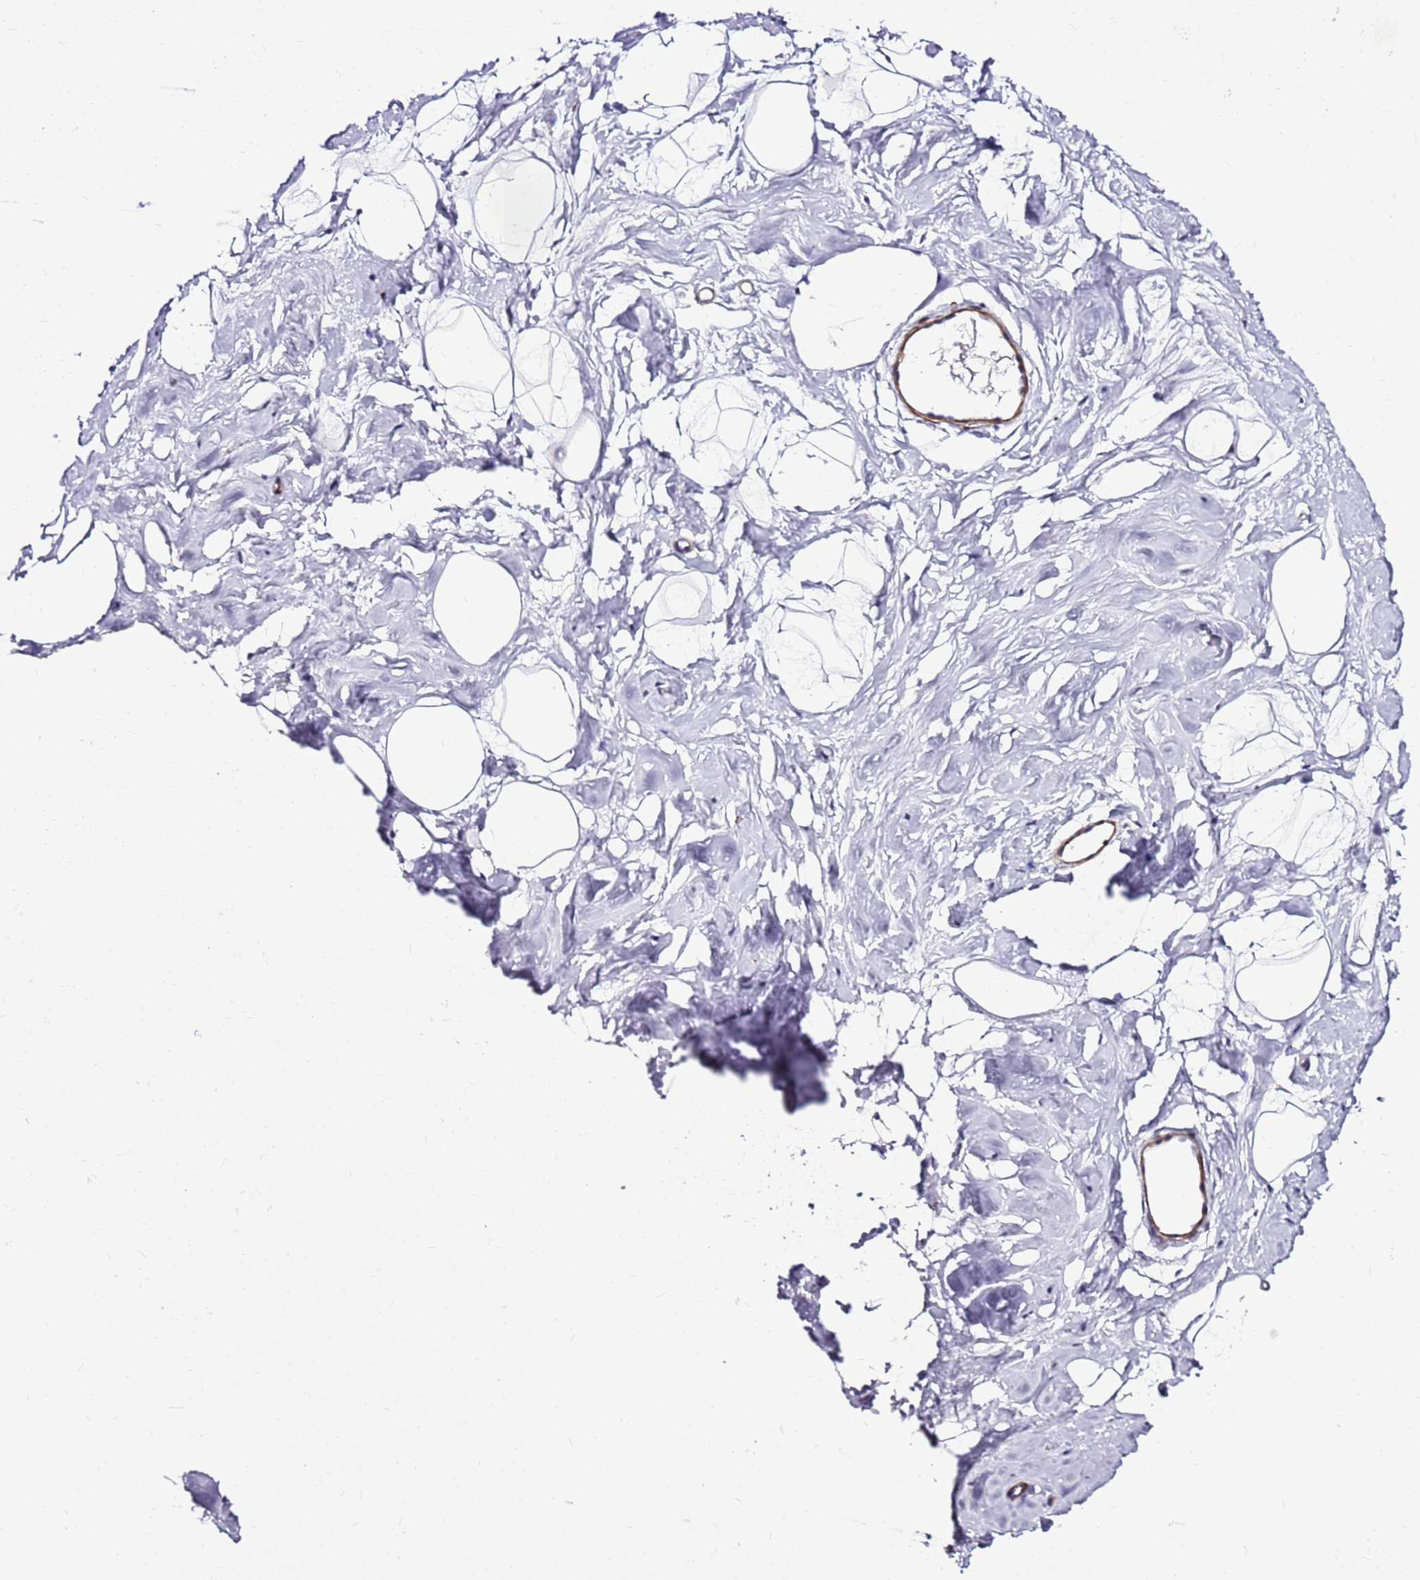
{"staining": {"intensity": "negative", "quantity": "none", "location": "none"}, "tissue": "breast", "cell_type": "Adipocytes", "image_type": "normal", "snomed": [{"axis": "morphology", "description": "Normal tissue, NOS"}, {"axis": "morphology", "description": "Adenoma, NOS"}, {"axis": "topography", "description": "Breast"}], "caption": "This is an immunohistochemistry (IHC) micrograph of normal breast. There is no expression in adipocytes.", "gene": "SMIM4", "patient": {"sex": "female", "age": 23}}